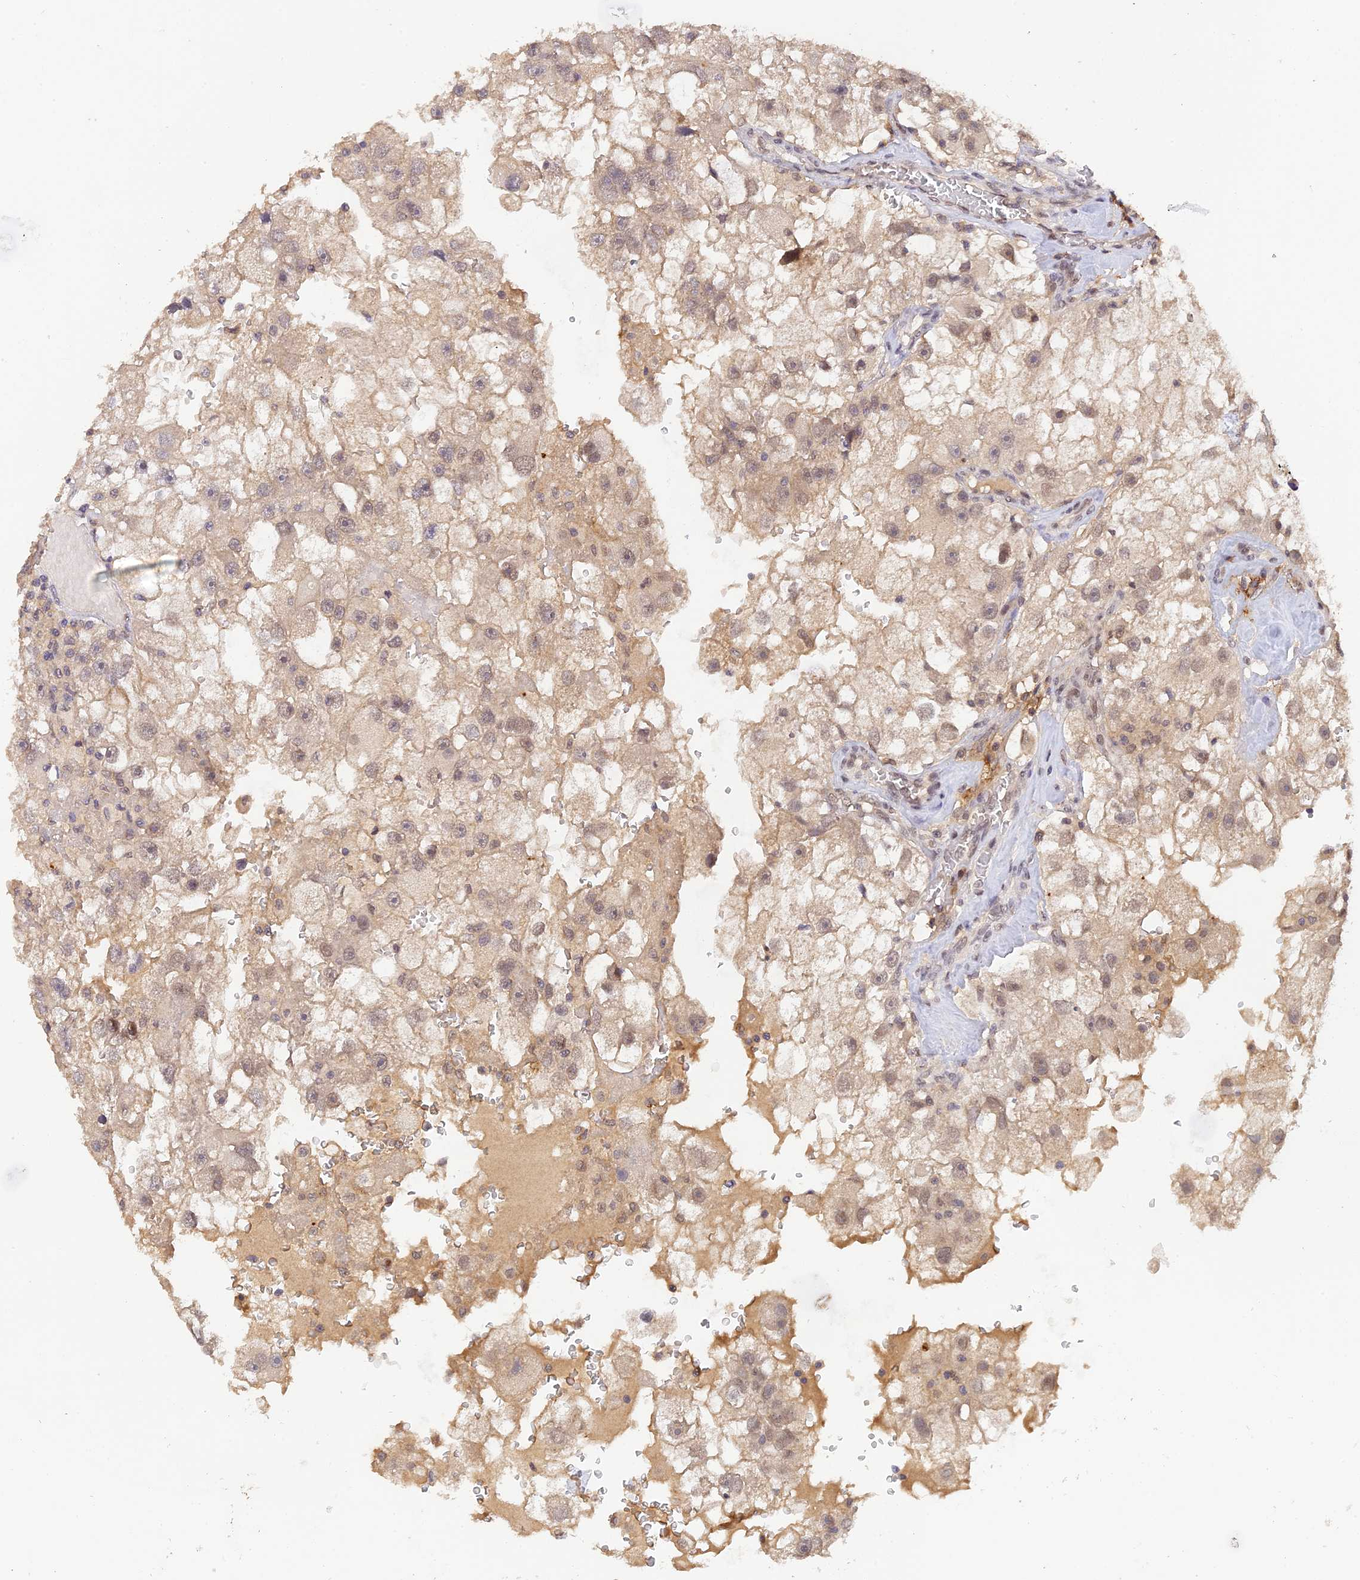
{"staining": {"intensity": "weak", "quantity": "25%-75%", "location": "nuclear"}, "tissue": "renal cancer", "cell_type": "Tumor cells", "image_type": "cancer", "snomed": [{"axis": "morphology", "description": "Adenocarcinoma, NOS"}, {"axis": "topography", "description": "Kidney"}], "caption": "Protein expression analysis of renal cancer exhibits weak nuclear expression in about 25%-75% of tumor cells. Using DAB (3,3'-diaminobenzidine) (brown) and hematoxylin (blue) stains, captured at high magnification using brightfield microscopy.", "gene": "ZNF436", "patient": {"sex": "male", "age": 63}}